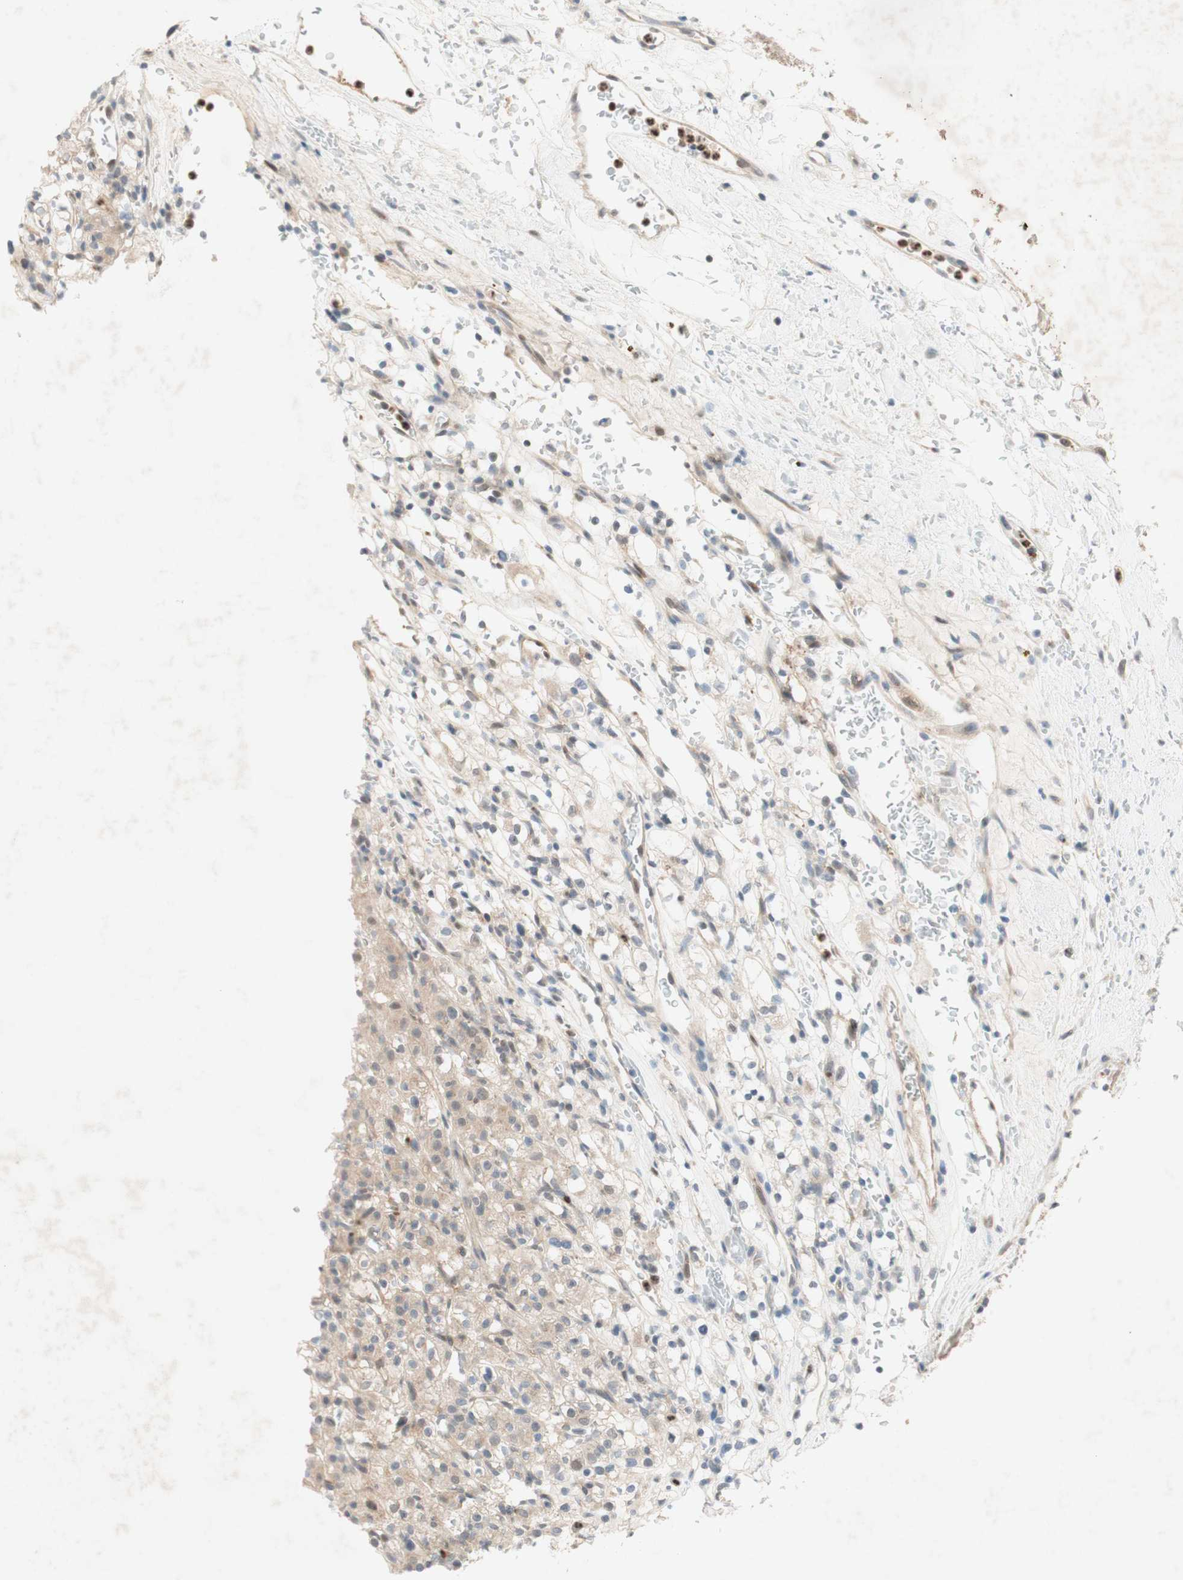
{"staining": {"intensity": "weak", "quantity": "<25%", "location": "cytoplasmic/membranous,nuclear"}, "tissue": "renal cancer", "cell_type": "Tumor cells", "image_type": "cancer", "snomed": [{"axis": "morphology", "description": "Normal tissue, NOS"}, {"axis": "morphology", "description": "Adenocarcinoma, NOS"}, {"axis": "topography", "description": "Kidney"}], "caption": "A high-resolution photomicrograph shows IHC staining of adenocarcinoma (renal), which demonstrates no significant staining in tumor cells.", "gene": "RFNG", "patient": {"sex": "female", "age": 72}}